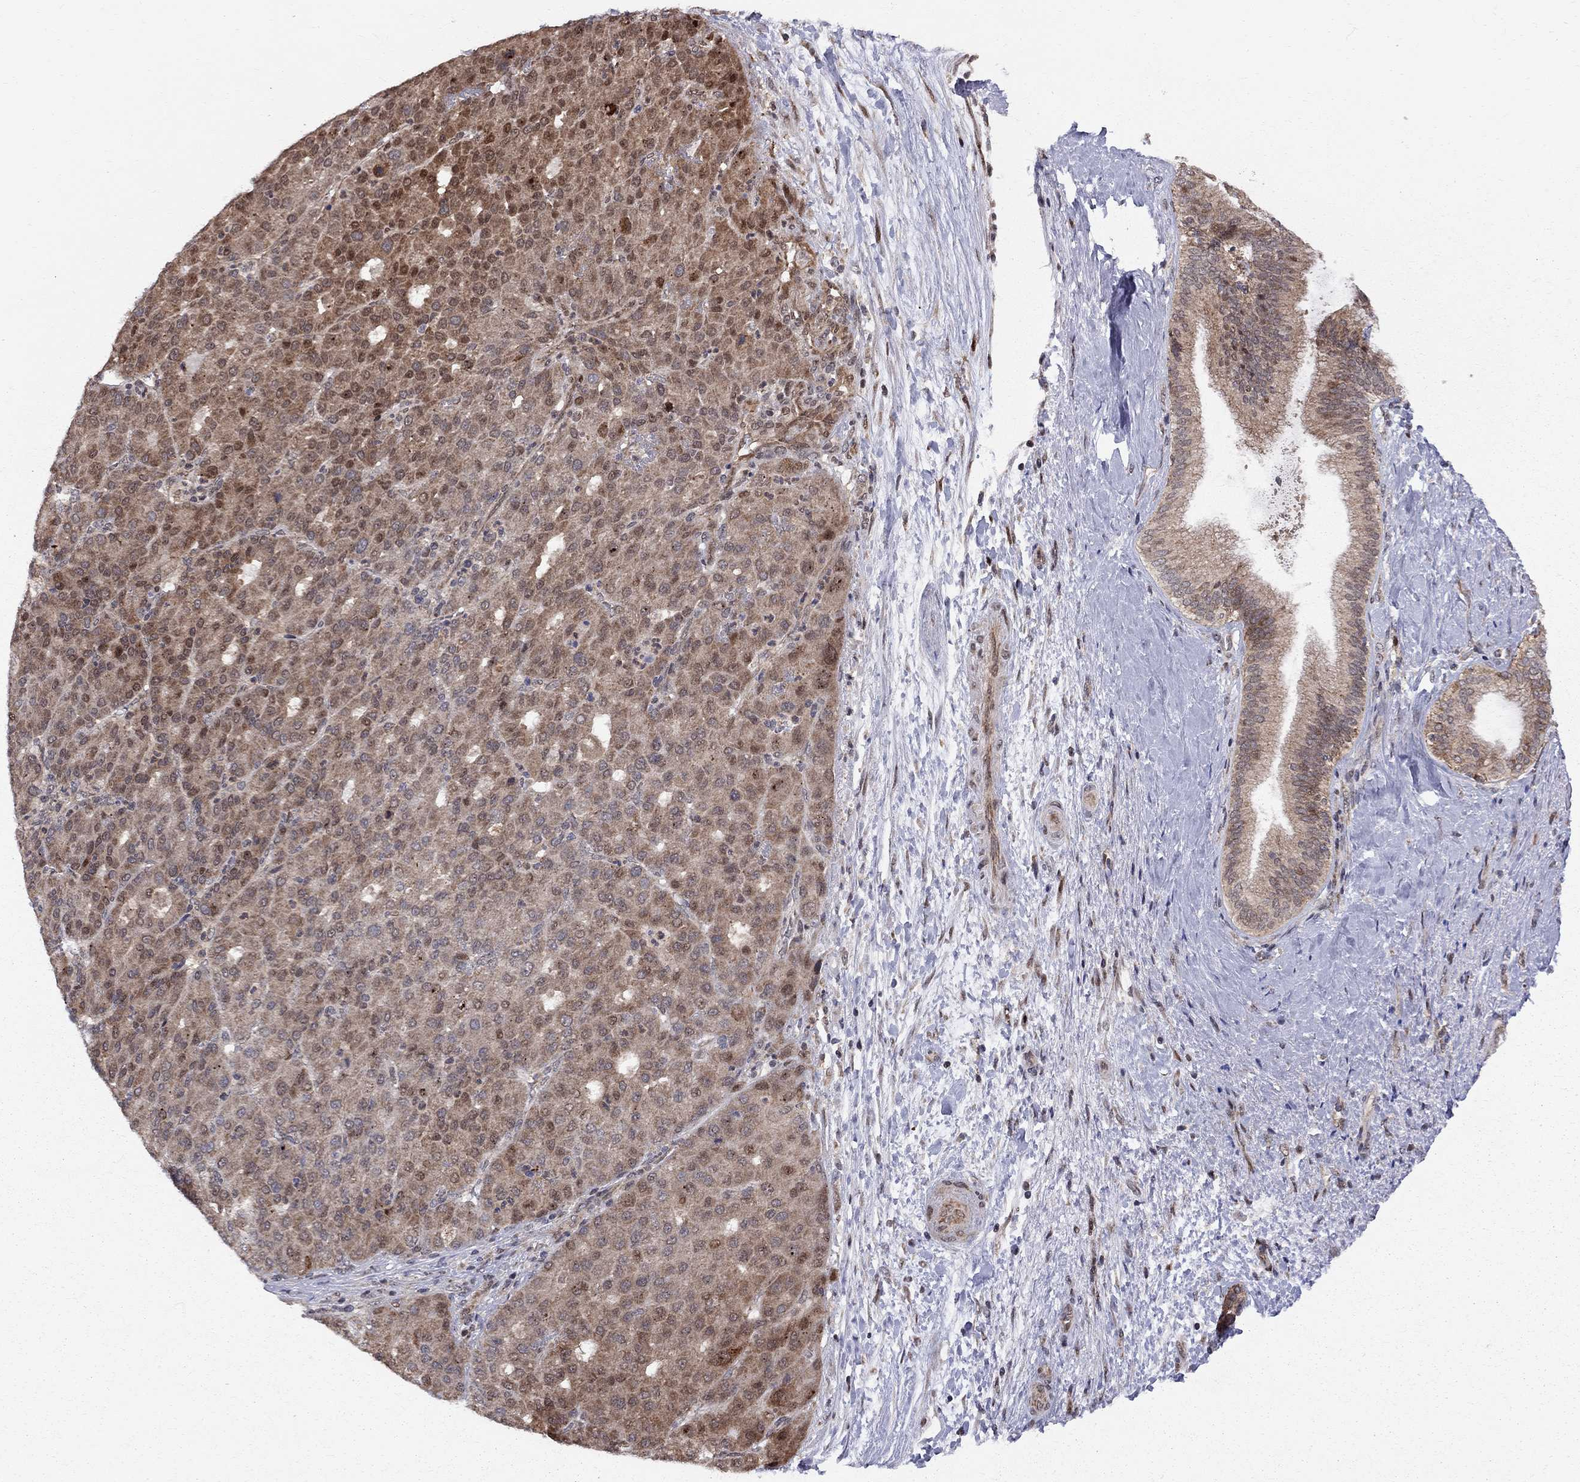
{"staining": {"intensity": "moderate", "quantity": "25%-75%", "location": "cytoplasmic/membranous,nuclear"}, "tissue": "liver cancer", "cell_type": "Tumor cells", "image_type": "cancer", "snomed": [{"axis": "morphology", "description": "Carcinoma, Hepatocellular, NOS"}, {"axis": "topography", "description": "Liver"}], "caption": "The immunohistochemical stain labels moderate cytoplasmic/membranous and nuclear positivity in tumor cells of liver hepatocellular carcinoma tissue.", "gene": "ELOB", "patient": {"sex": "male", "age": 65}}